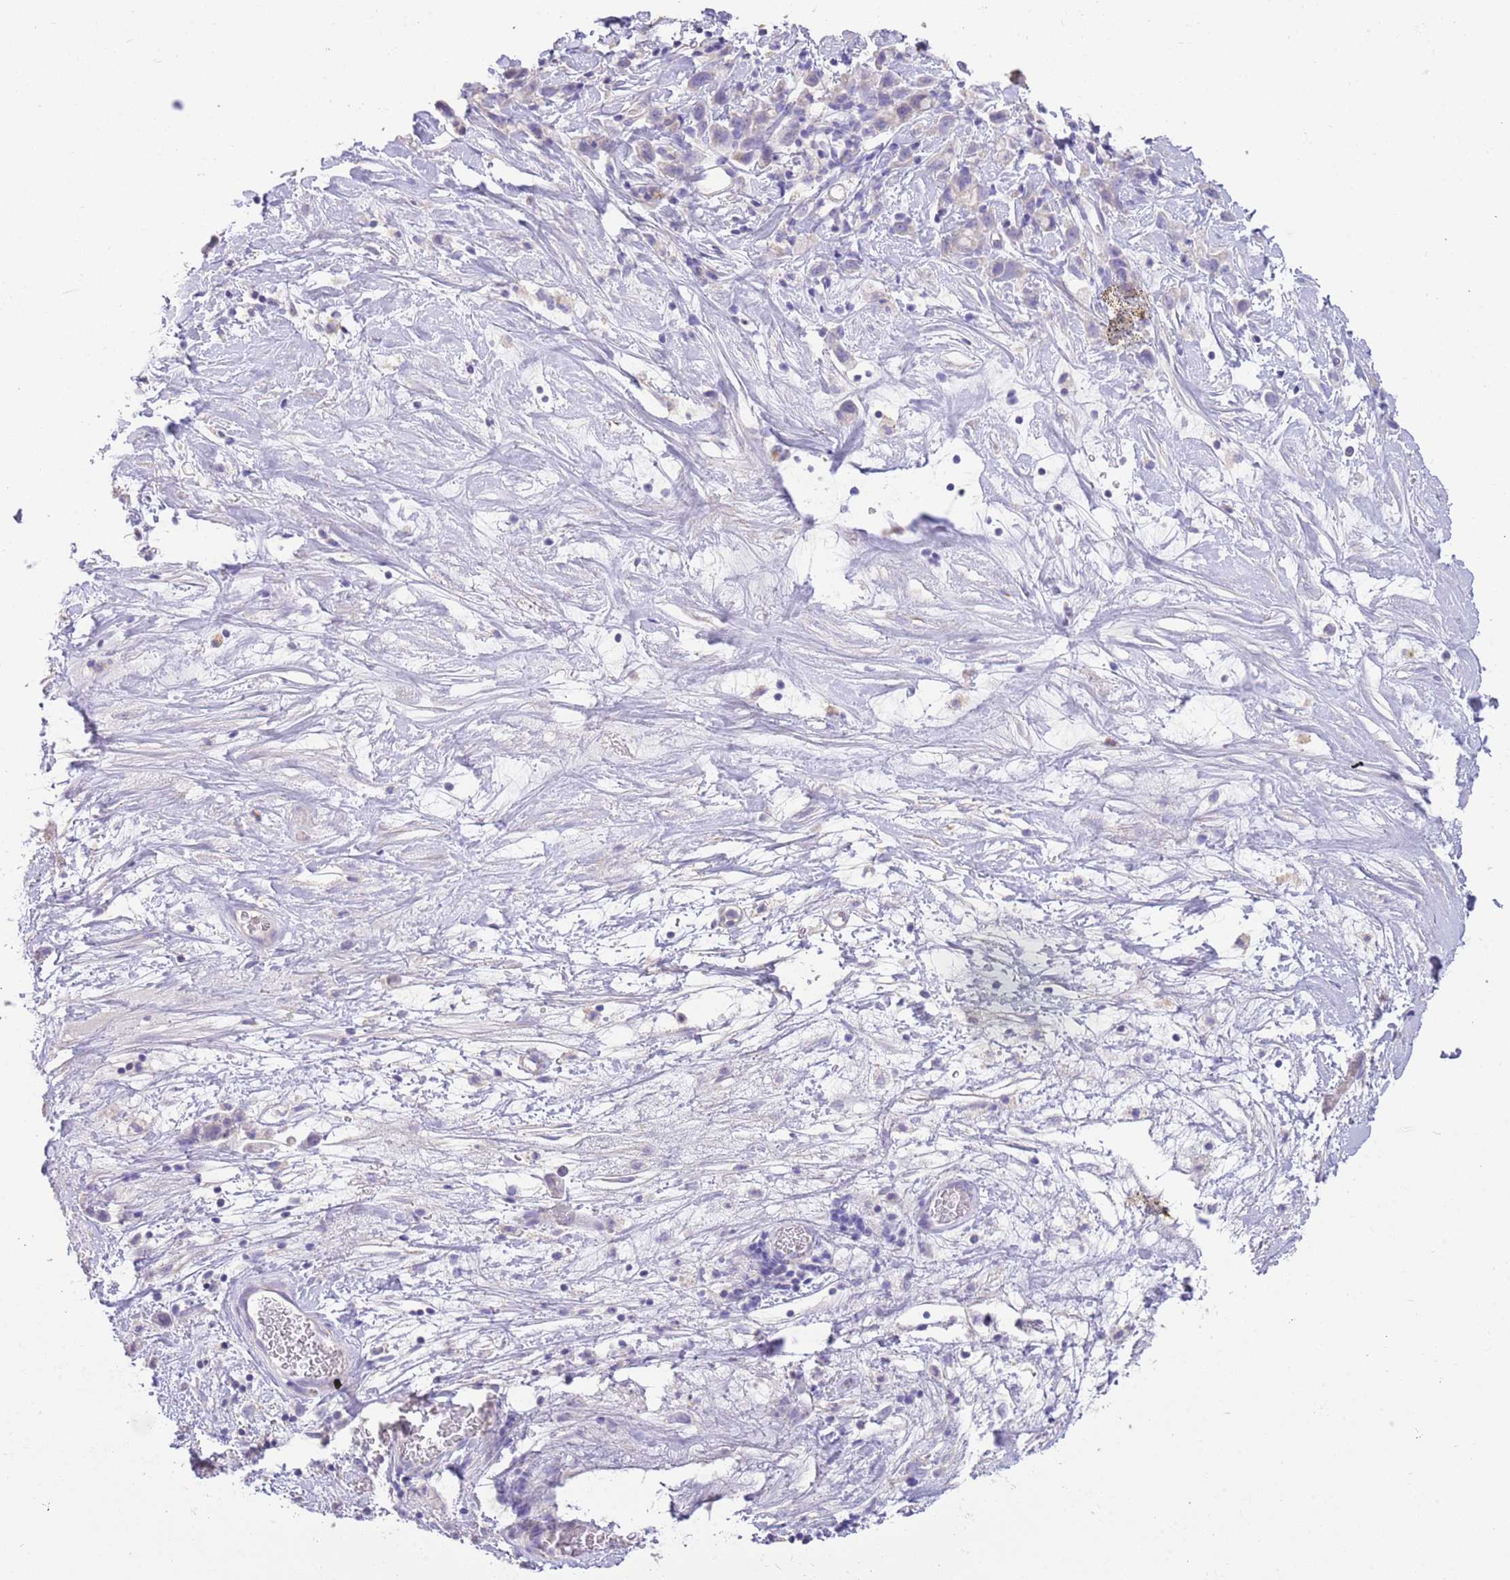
{"staining": {"intensity": "negative", "quantity": "none", "location": "none"}, "tissue": "stomach cancer", "cell_type": "Tumor cells", "image_type": "cancer", "snomed": [{"axis": "morphology", "description": "Adenocarcinoma, NOS"}, {"axis": "topography", "description": "Stomach"}], "caption": "Human adenocarcinoma (stomach) stained for a protein using immunohistochemistry (IHC) displays no expression in tumor cells.", "gene": "SFTPA1", "patient": {"sex": "female", "age": 65}}